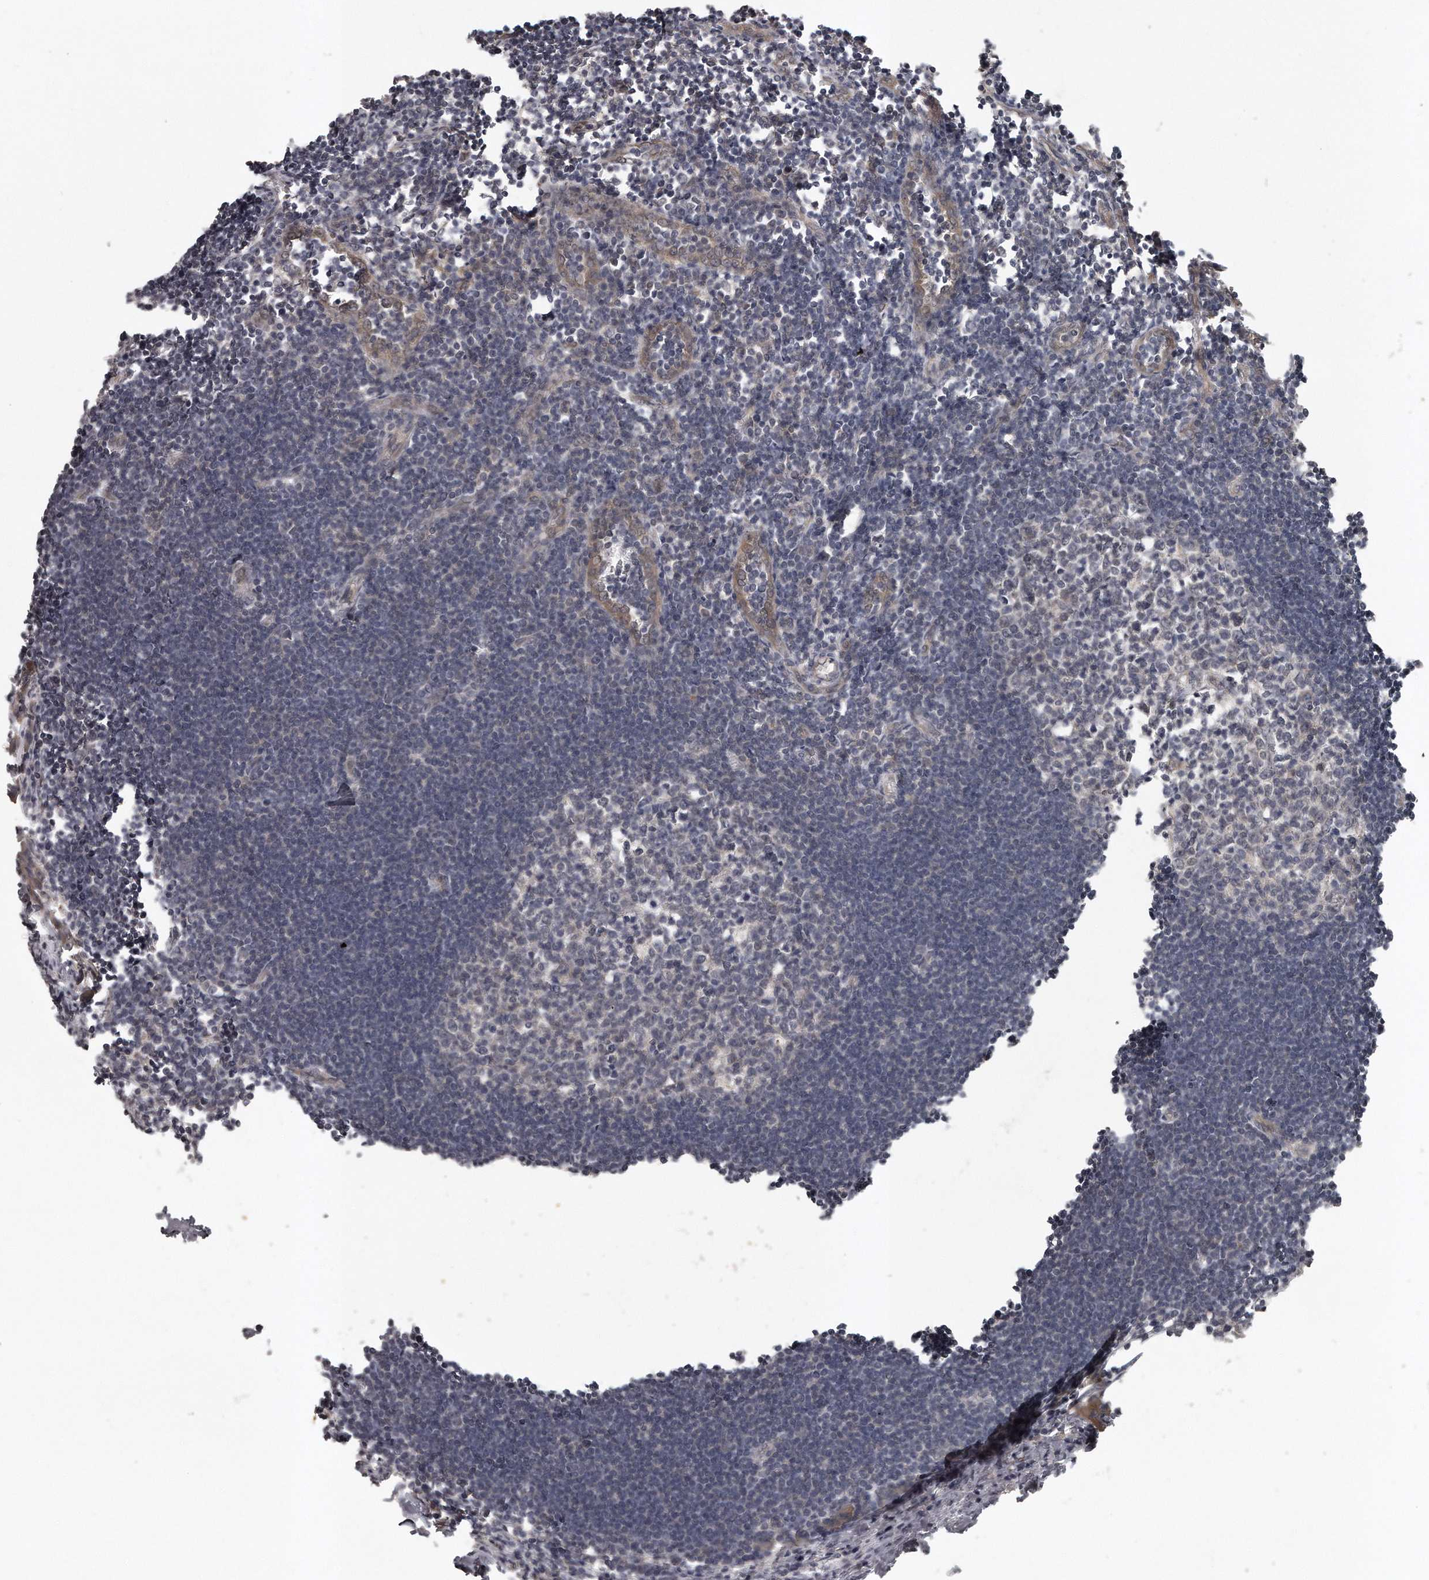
{"staining": {"intensity": "negative", "quantity": "none", "location": "none"}, "tissue": "lymph node", "cell_type": "Germinal center cells", "image_type": "normal", "snomed": [{"axis": "morphology", "description": "Normal tissue, NOS"}, {"axis": "morphology", "description": "Malignant melanoma, Metastatic site"}, {"axis": "topography", "description": "Lymph node"}], "caption": "This image is of unremarkable lymph node stained with immunohistochemistry (IHC) to label a protein in brown with the nuclei are counter-stained blue. There is no staining in germinal center cells.", "gene": "GGCT", "patient": {"sex": "male", "age": 41}}